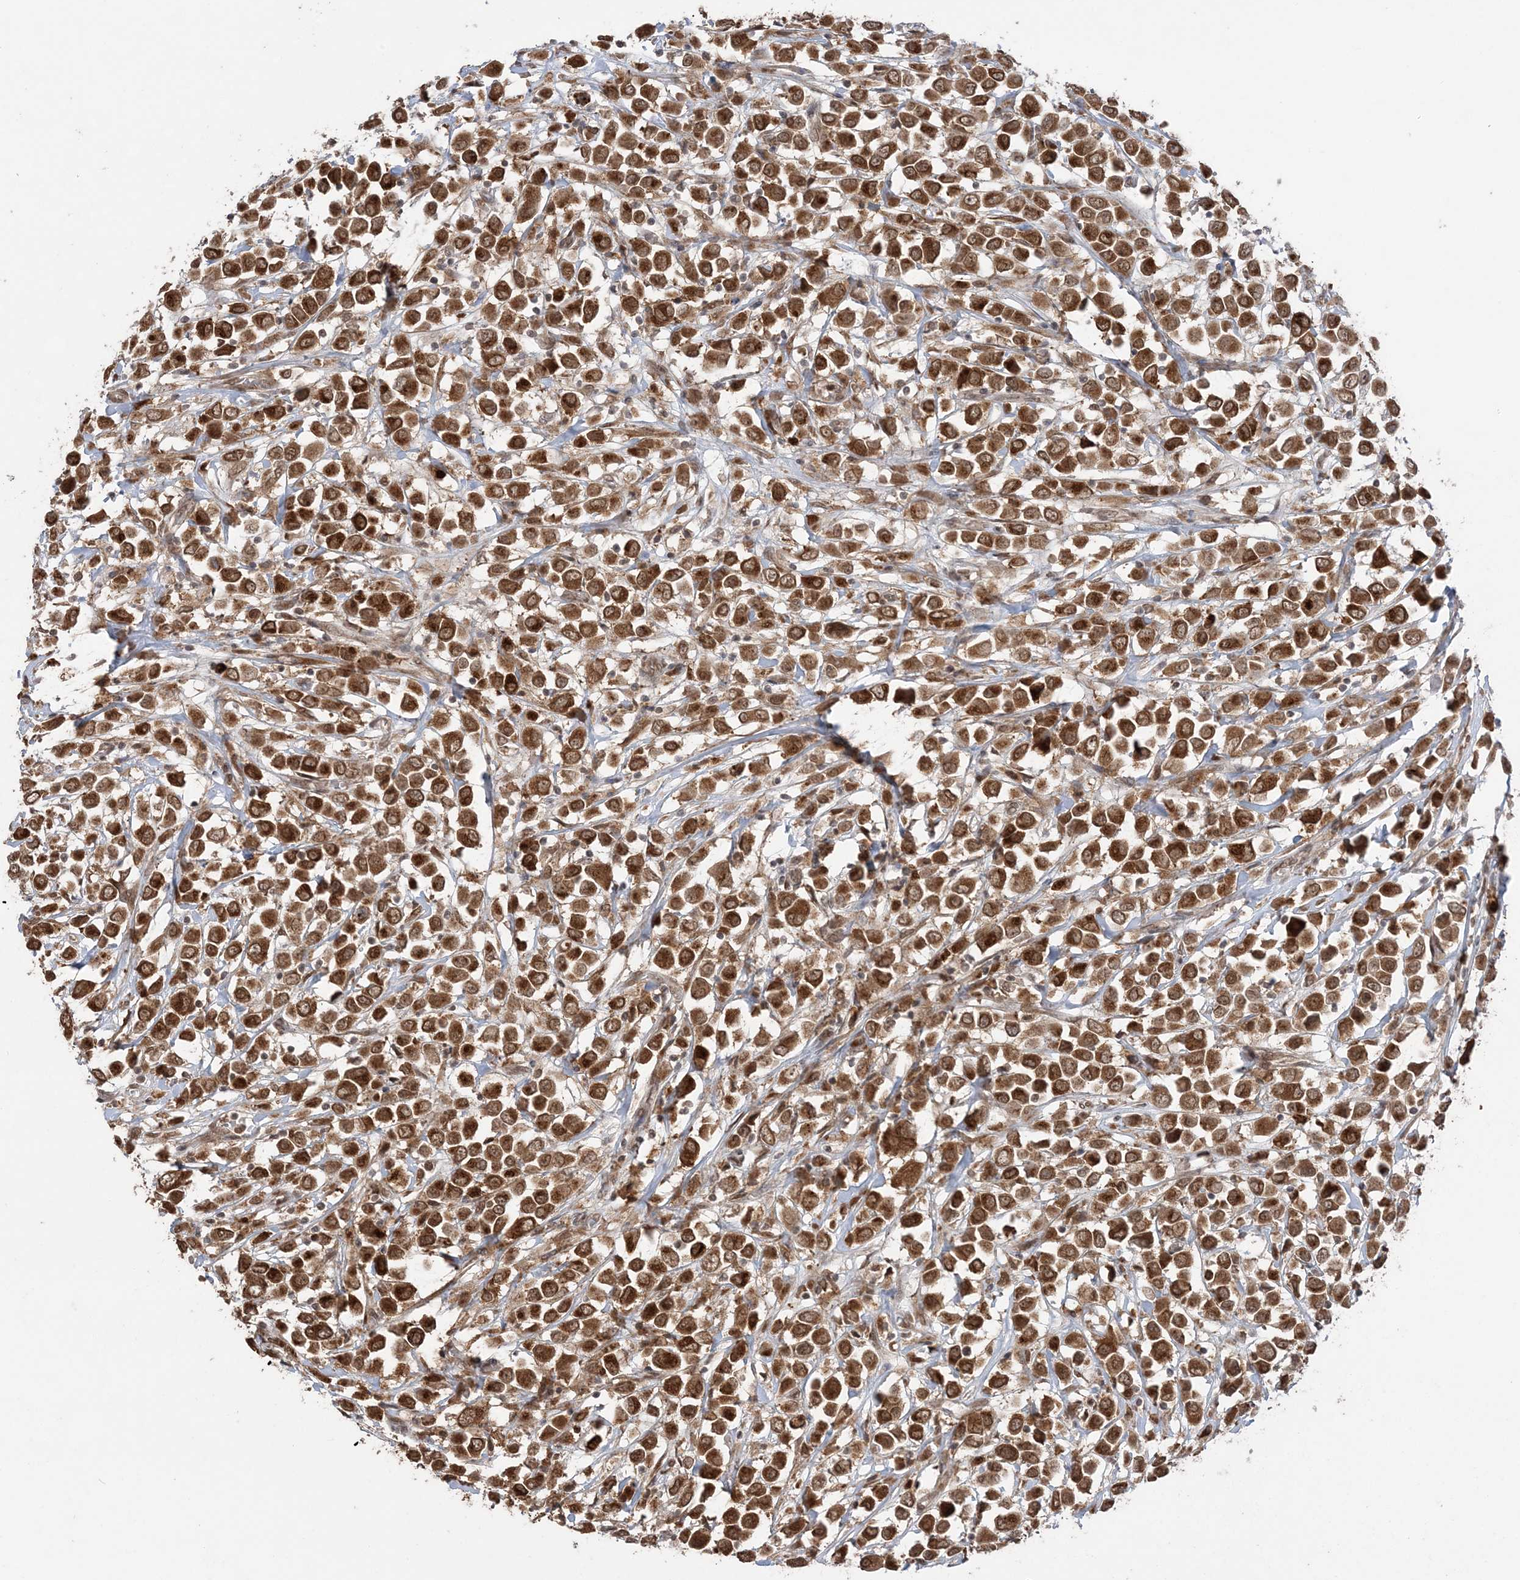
{"staining": {"intensity": "strong", "quantity": ">75%", "location": "cytoplasmic/membranous"}, "tissue": "breast cancer", "cell_type": "Tumor cells", "image_type": "cancer", "snomed": [{"axis": "morphology", "description": "Duct carcinoma"}, {"axis": "topography", "description": "Breast"}], "caption": "Protein analysis of breast cancer tissue demonstrates strong cytoplasmic/membranous positivity in about >75% of tumor cells. (DAB = brown stain, brightfield microscopy at high magnification).", "gene": "TMED10", "patient": {"sex": "female", "age": 61}}